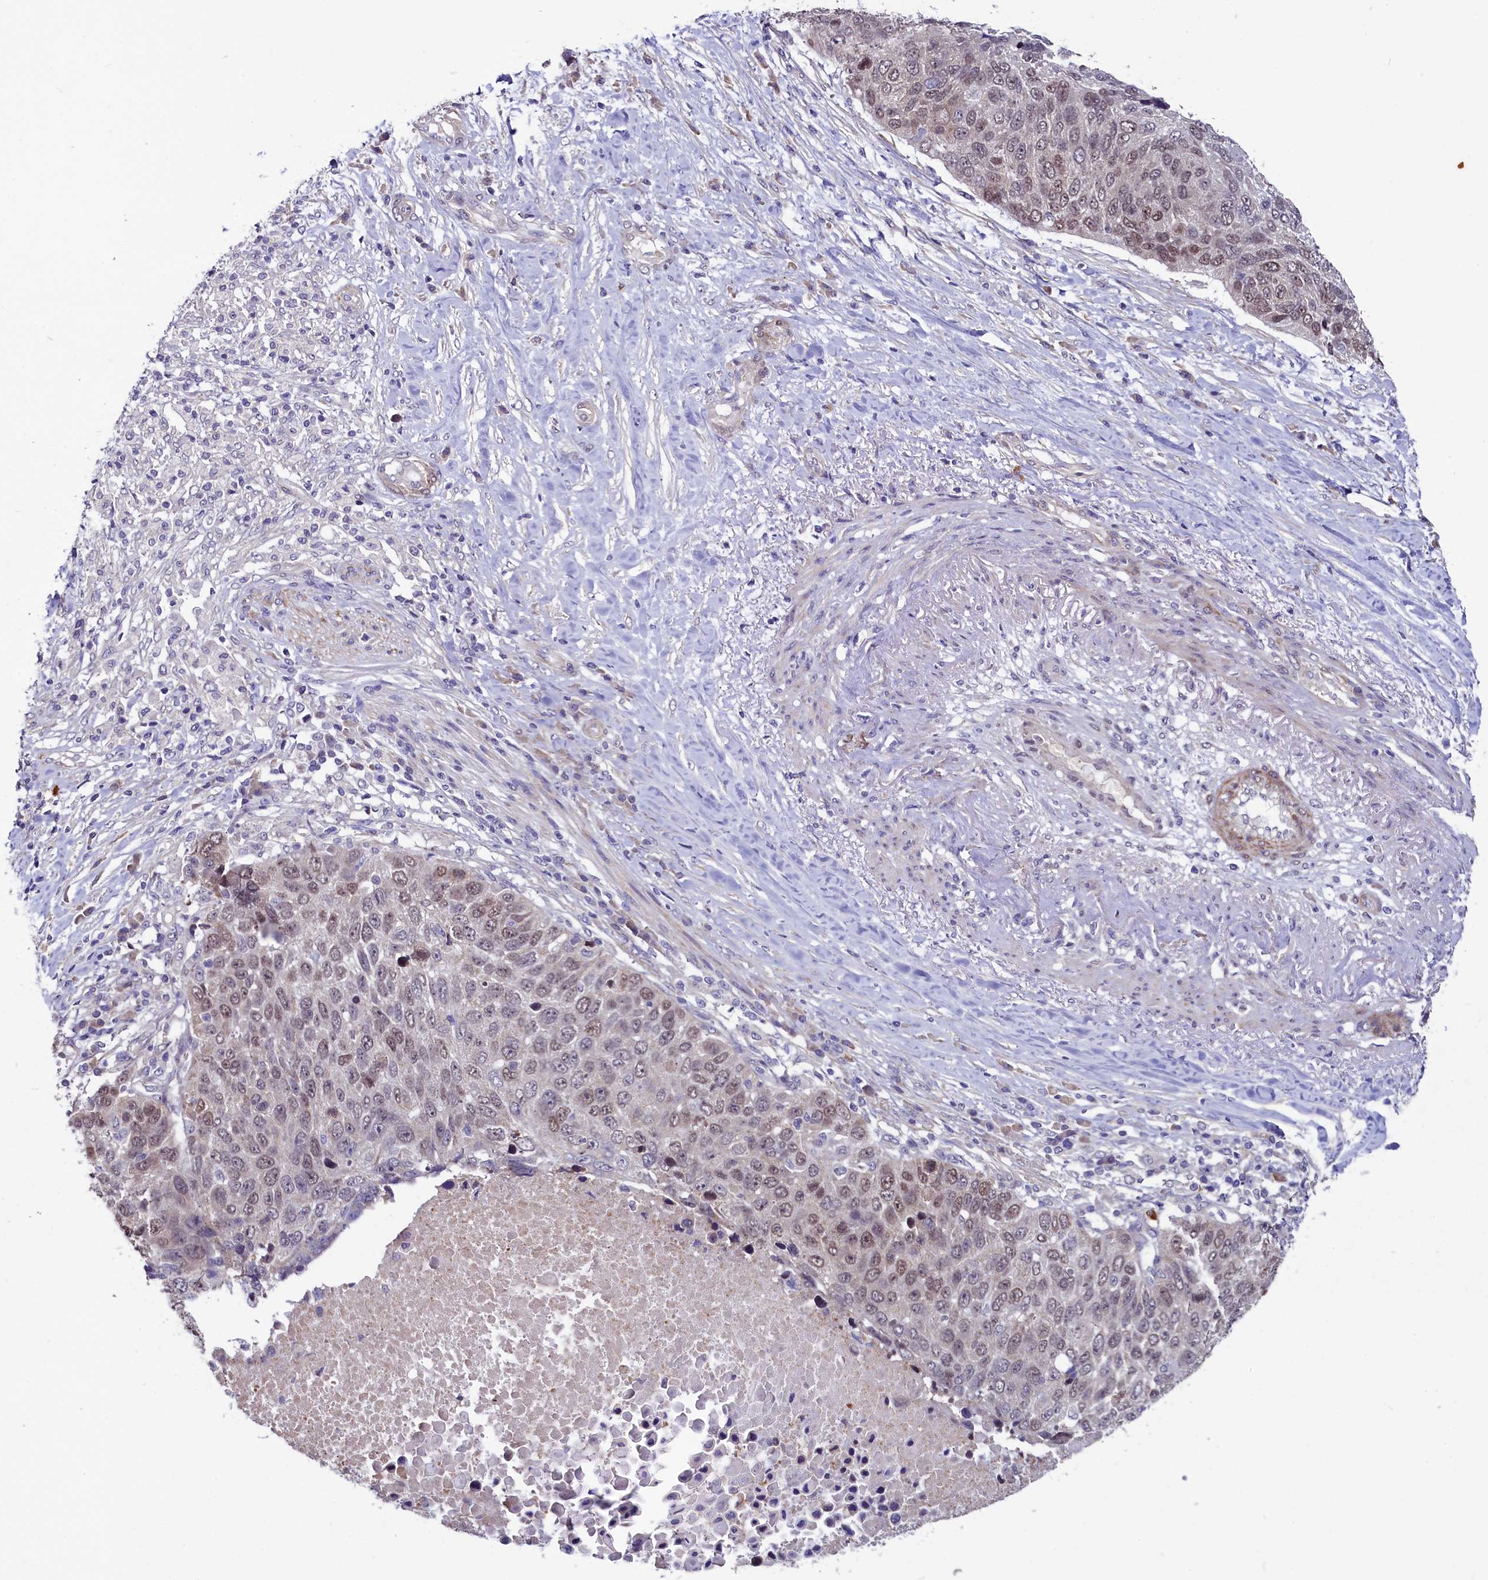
{"staining": {"intensity": "weak", "quantity": "25%-75%", "location": "nuclear"}, "tissue": "lung cancer", "cell_type": "Tumor cells", "image_type": "cancer", "snomed": [{"axis": "morphology", "description": "Normal tissue, NOS"}, {"axis": "morphology", "description": "Squamous cell carcinoma, NOS"}, {"axis": "topography", "description": "Lymph node"}, {"axis": "topography", "description": "Lung"}], "caption": "This photomicrograph shows IHC staining of human lung cancer (squamous cell carcinoma), with low weak nuclear positivity in approximately 25%-75% of tumor cells.", "gene": "SLC39A6", "patient": {"sex": "male", "age": 66}}